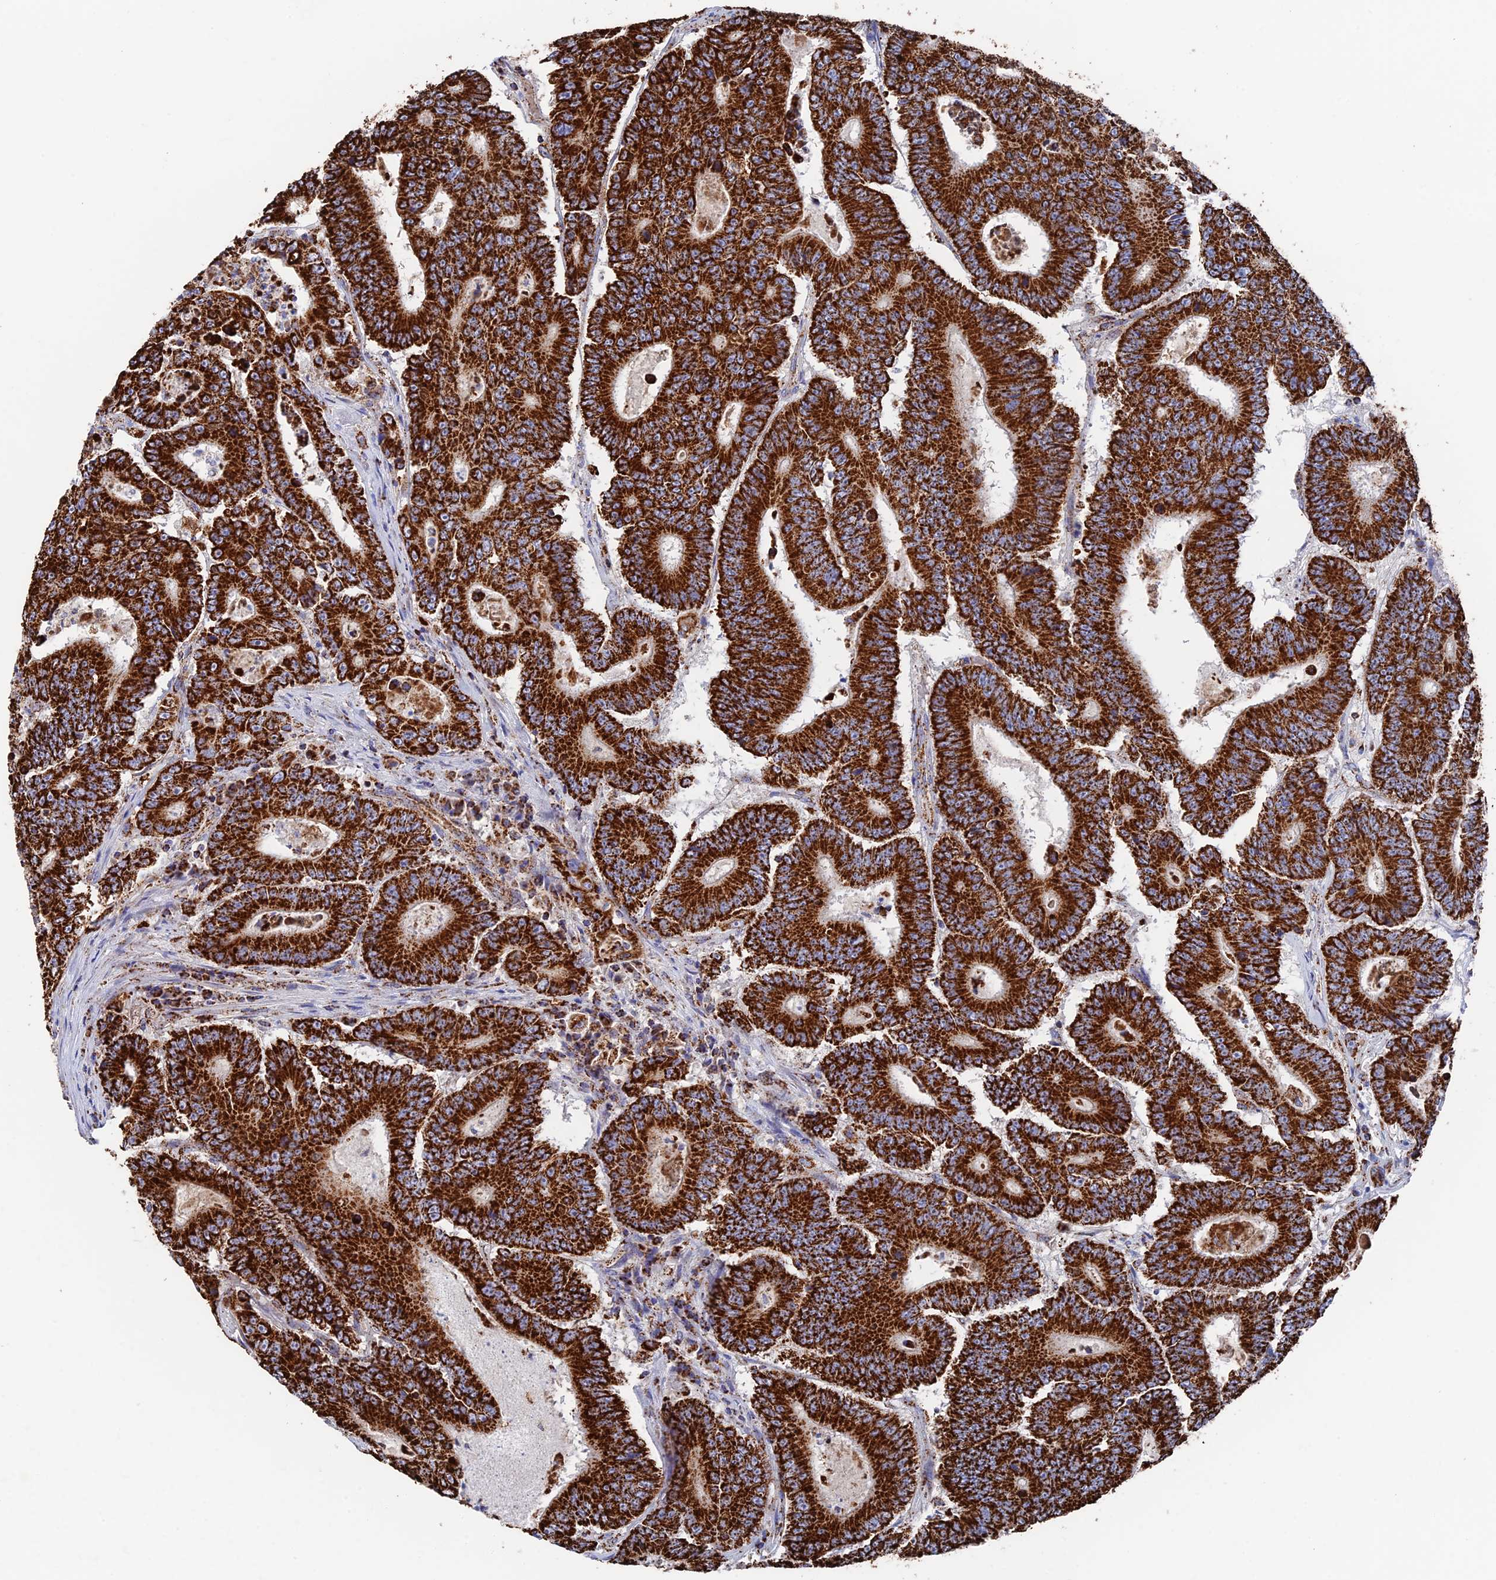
{"staining": {"intensity": "strong", "quantity": ">75%", "location": "cytoplasmic/membranous"}, "tissue": "colorectal cancer", "cell_type": "Tumor cells", "image_type": "cancer", "snomed": [{"axis": "morphology", "description": "Adenocarcinoma, NOS"}, {"axis": "topography", "description": "Colon"}], "caption": "Immunohistochemical staining of colorectal cancer (adenocarcinoma) demonstrates high levels of strong cytoplasmic/membranous protein expression in about >75% of tumor cells.", "gene": "HAUS8", "patient": {"sex": "male", "age": 83}}